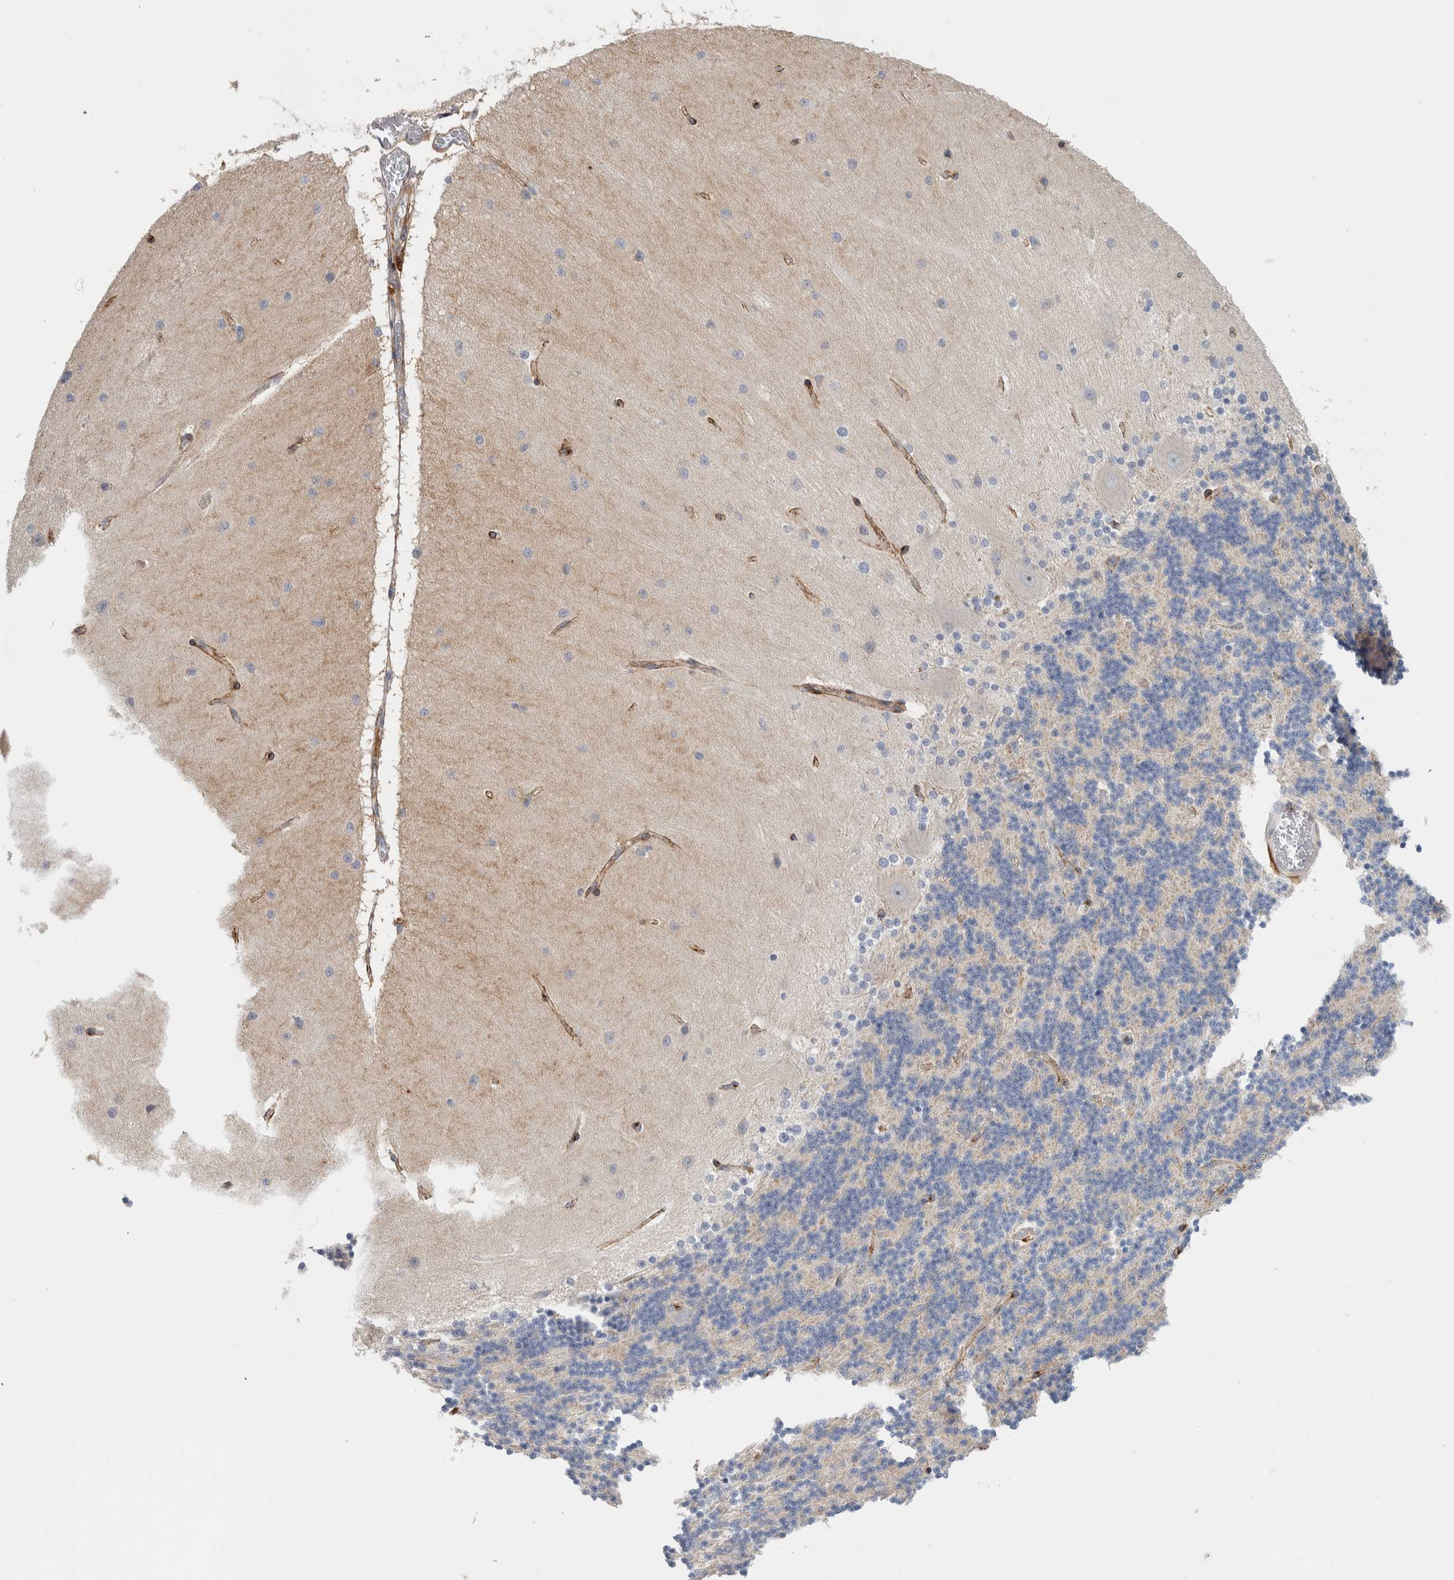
{"staining": {"intensity": "negative", "quantity": "none", "location": "none"}, "tissue": "cerebellum", "cell_type": "Cells in granular layer", "image_type": "normal", "snomed": [{"axis": "morphology", "description": "Normal tissue, NOS"}, {"axis": "topography", "description": "Cerebellum"}], "caption": "DAB (3,3'-diaminobenzidine) immunohistochemical staining of normal cerebellum shows no significant expression in cells in granular layer. Nuclei are stained in blue.", "gene": "SLC20A2", "patient": {"sex": "female", "age": 54}}